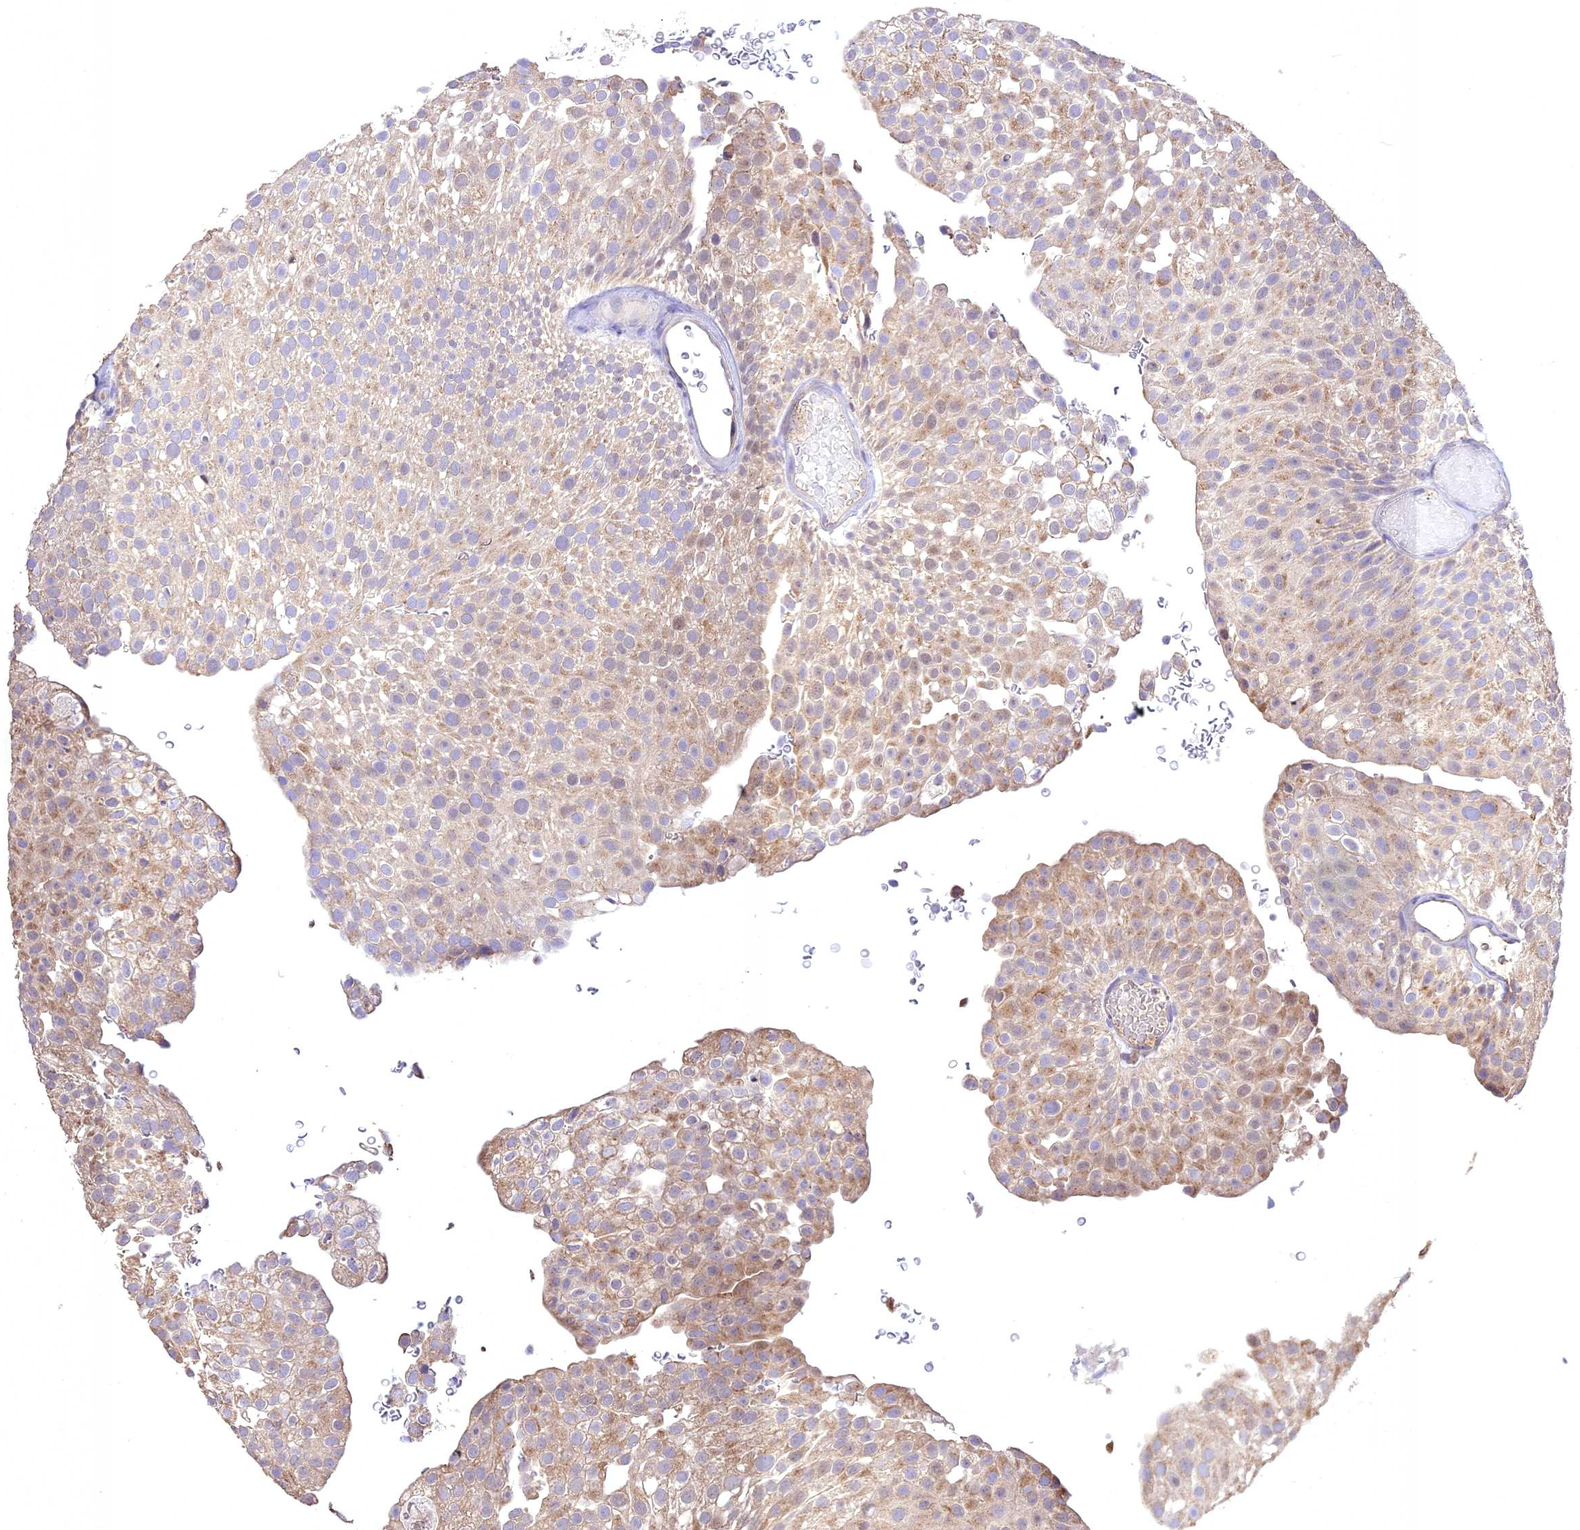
{"staining": {"intensity": "moderate", "quantity": "<25%", "location": "cytoplasmic/membranous"}, "tissue": "urothelial cancer", "cell_type": "Tumor cells", "image_type": "cancer", "snomed": [{"axis": "morphology", "description": "Urothelial carcinoma, Low grade"}, {"axis": "topography", "description": "Urinary bladder"}], "caption": "Immunohistochemistry (IHC) photomicrograph of neoplastic tissue: low-grade urothelial carcinoma stained using immunohistochemistry shows low levels of moderate protein expression localized specifically in the cytoplasmic/membranous of tumor cells, appearing as a cytoplasmic/membranous brown color.", "gene": "NUDT8", "patient": {"sex": "male", "age": 78}}